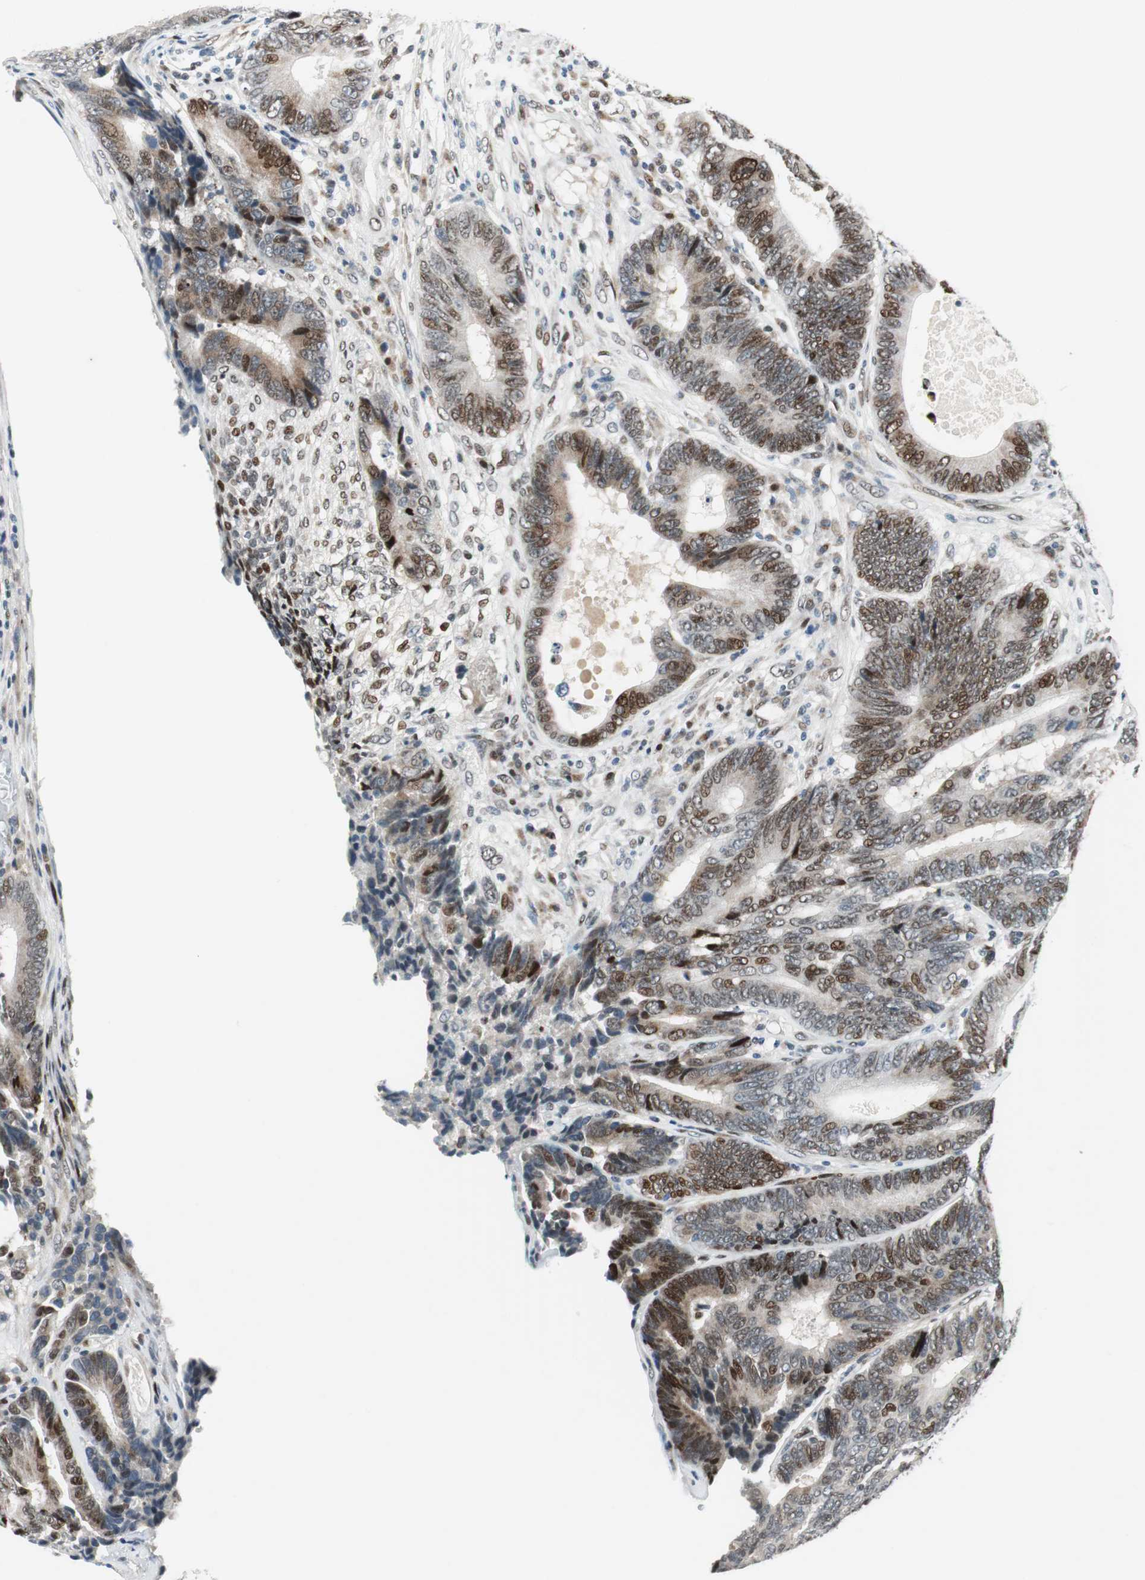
{"staining": {"intensity": "strong", "quantity": "25%-75%", "location": "nuclear"}, "tissue": "colorectal cancer", "cell_type": "Tumor cells", "image_type": "cancer", "snomed": [{"axis": "morphology", "description": "Adenocarcinoma, NOS"}, {"axis": "topography", "description": "Colon"}], "caption": "Immunohistochemistry micrograph of colorectal cancer stained for a protein (brown), which demonstrates high levels of strong nuclear positivity in about 25%-75% of tumor cells.", "gene": "AJUBA", "patient": {"sex": "female", "age": 78}}